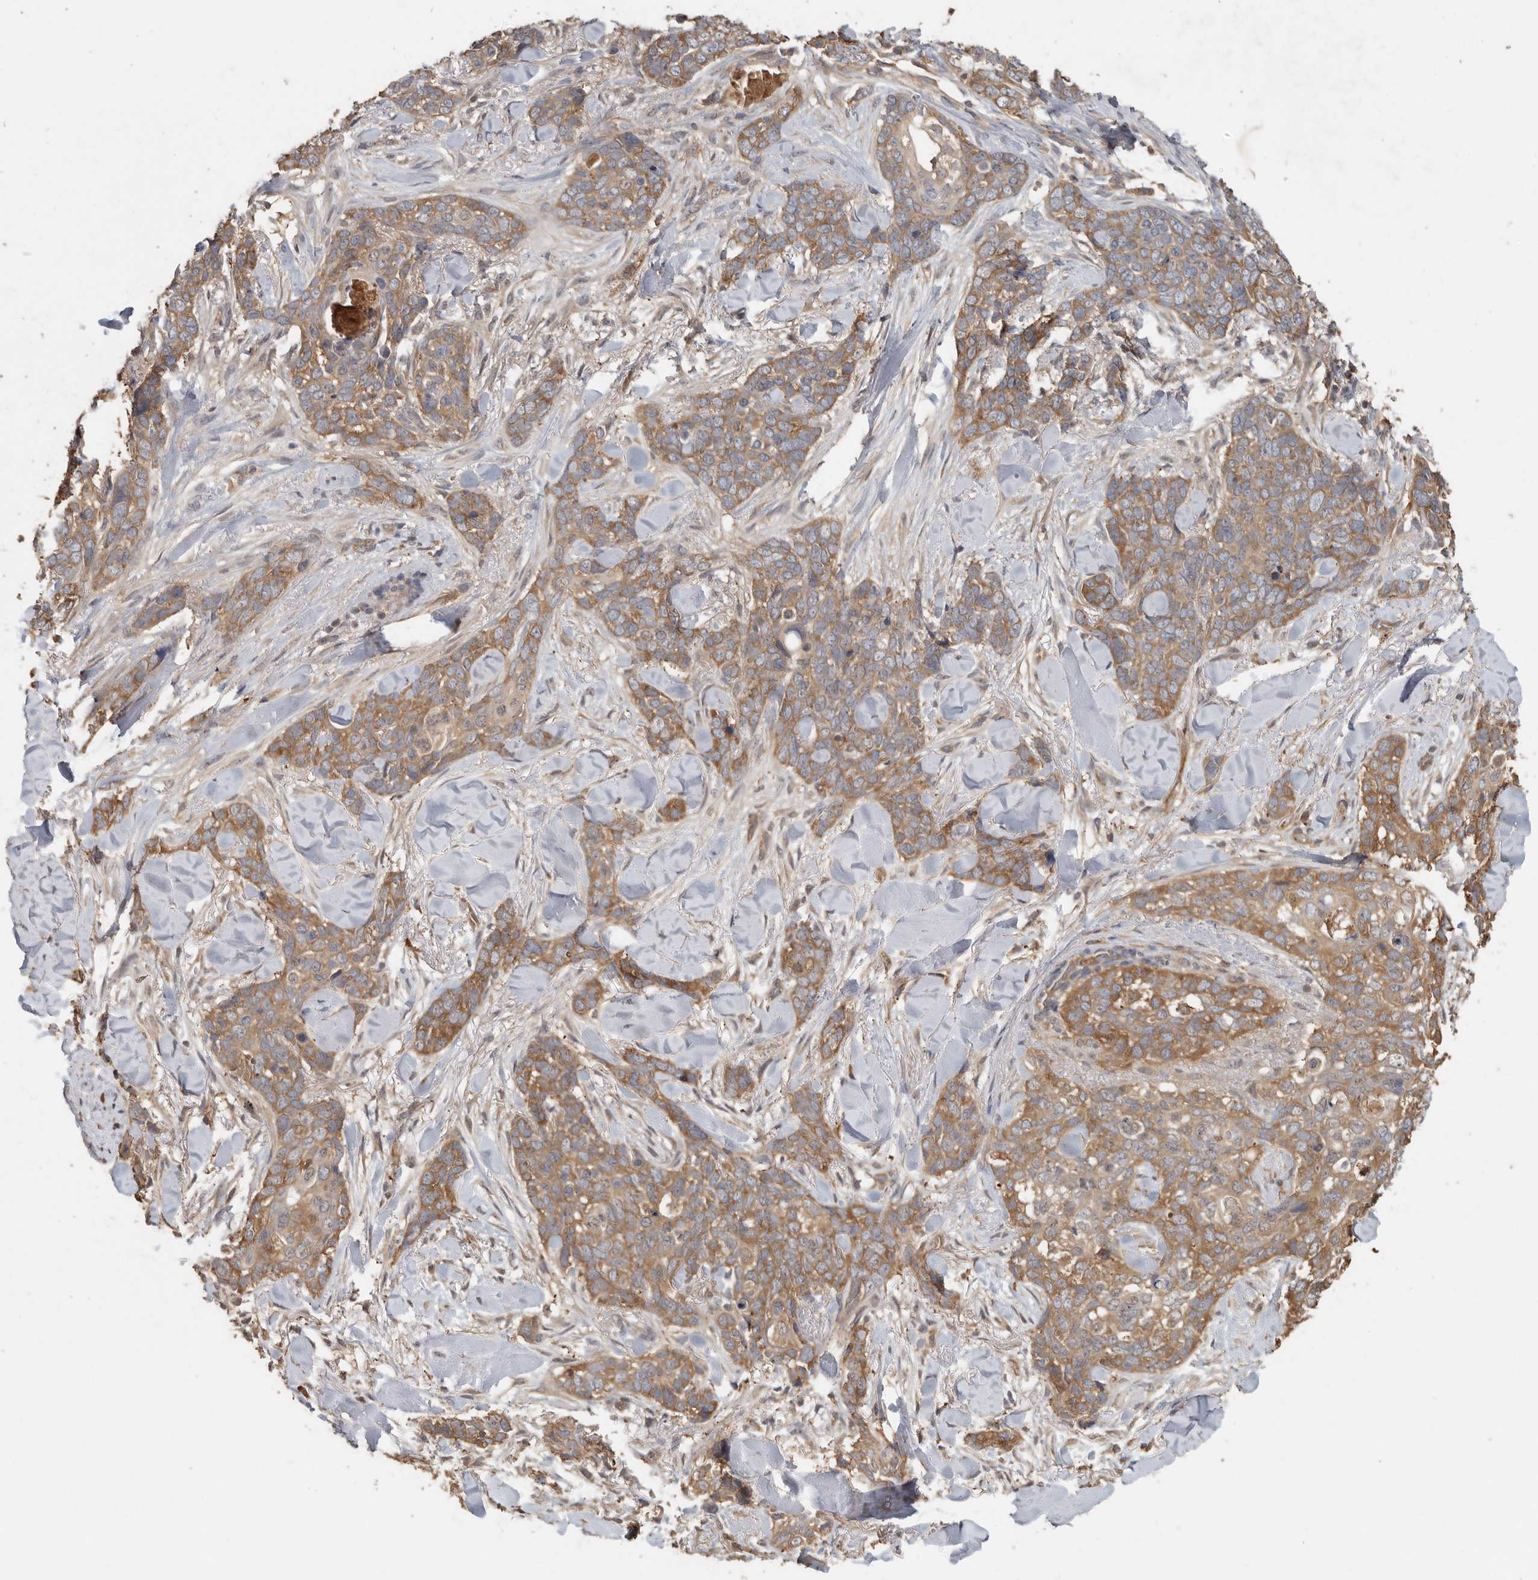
{"staining": {"intensity": "moderate", "quantity": "25%-75%", "location": "cytoplasmic/membranous"}, "tissue": "skin cancer", "cell_type": "Tumor cells", "image_type": "cancer", "snomed": [{"axis": "morphology", "description": "Basal cell carcinoma"}, {"axis": "topography", "description": "Skin"}], "caption": "Human skin cancer stained with a brown dye demonstrates moderate cytoplasmic/membranous positive positivity in approximately 25%-75% of tumor cells.", "gene": "CCT8", "patient": {"sex": "female", "age": 82}}